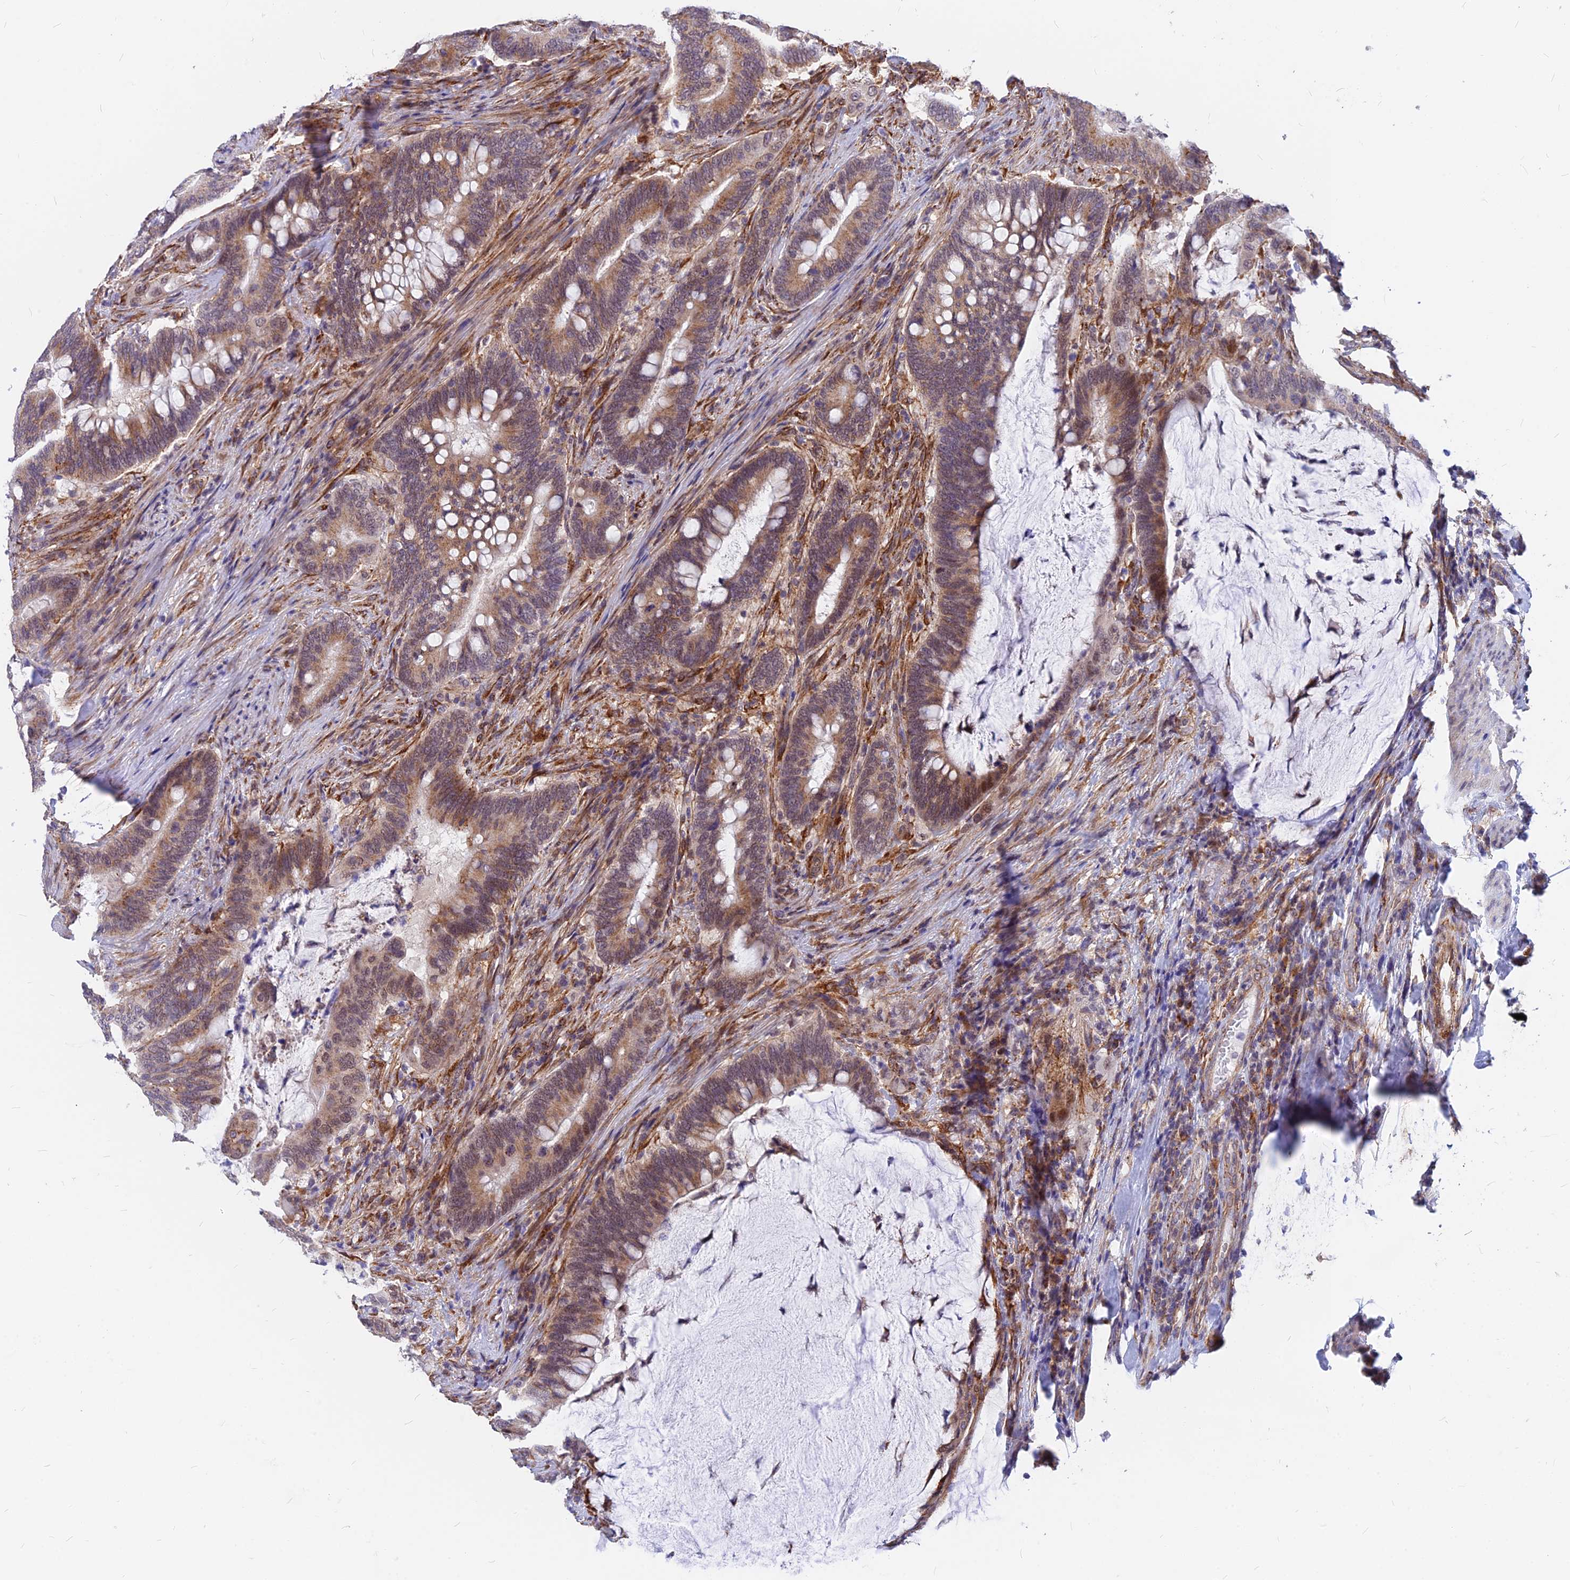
{"staining": {"intensity": "moderate", "quantity": ">75%", "location": "cytoplasmic/membranous,nuclear"}, "tissue": "colorectal cancer", "cell_type": "Tumor cells", "image_type": "cancer", "snomed": [{"axis": "morphology", "description": "Adenocarcinoma, NOS"}, {"axis": "topography", "description": "Colon"}], "caption": "Immunohistochemical staining of human colorectal cancer (adenocarcinoma) displays medium levels of moderate cytoplasmic/membranous and nuclear positivity in about >75% of tumor cells.", "gene": "VSTM2L", "patient": {"sex": "female", "age": 66}}